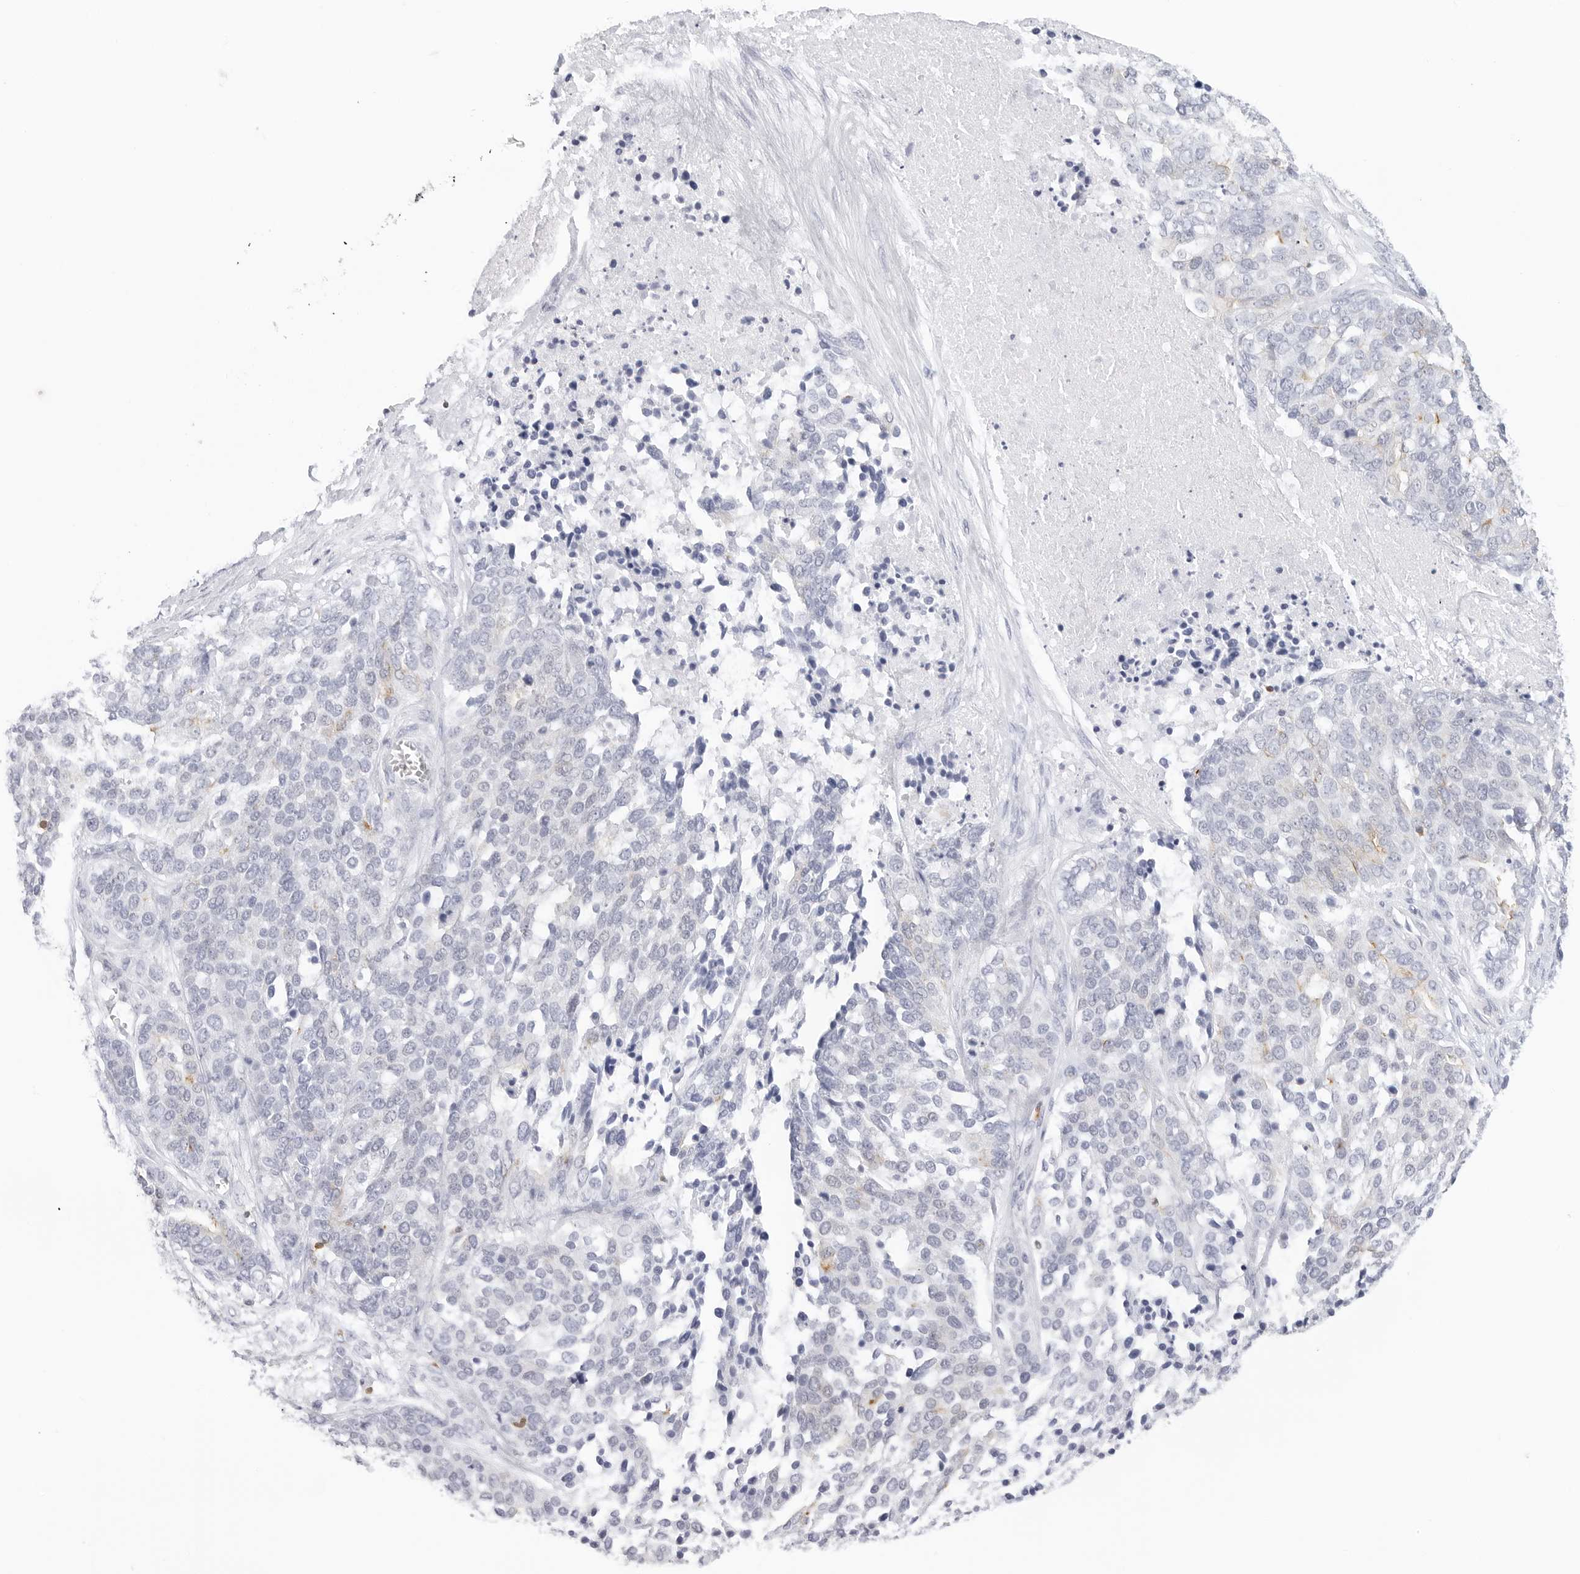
{"staining": {"intensity": "negative", "quantity": "none", "location": "none"}, "tissue": "ovarian cancer", "cell_type": "Tumor cells", "image_type": "cancer", "snomed": [{"axis": "morphology", "description": "Cystadenocarcinoma, serous, NOS"}, {"axis": "topography", "description": "Ovary"}], "caption": "Photomicrograph shows no protein staining in tumor cells of ovarian cancer (serous cystadenocarcinoma) tissue.", "gene": "SLC9A3R1", "patient": {"sex": "female", "age": 44}}